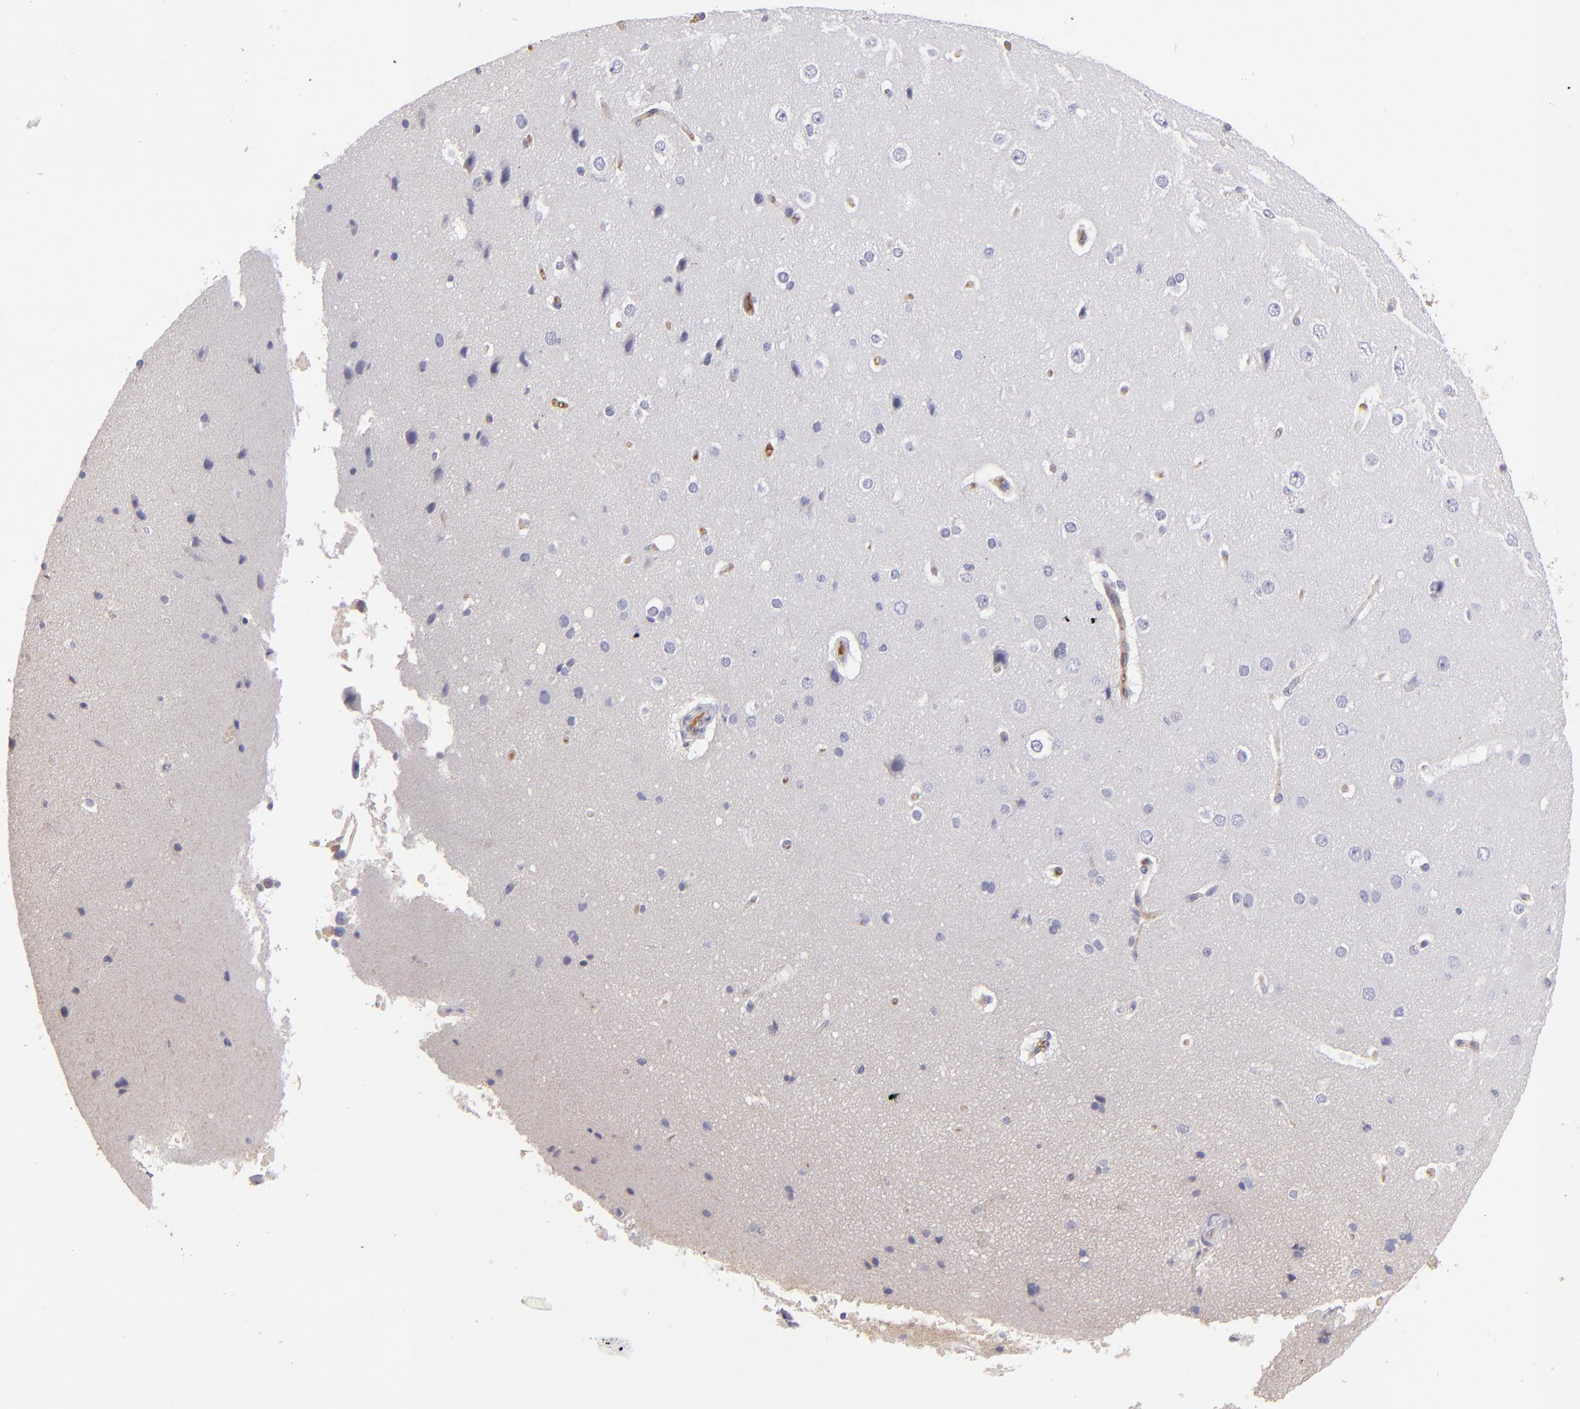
{"staining": {"intensity": "strong", "quantity": ">75%", "location": "cytoplasmic/membranous"}, "tissue": "cerebral cortex", "cell_type": "Endothelial cells", "image_type": "normal", "snomed": [{"axis": "morphology", "description": "Normal tissue, NOS"}, {"axis": "topography", "description": "Cerebral cortex"}], "caption": "Cerebral cortex stained with IHC displays strong cytoplasmic/membranous expression in about >75% of endothelial cells. (DAB (3,3'-diaminobenzidine) IHC with brightfield microscopy, high magnification).", "gene": "ABCC4", "patient": {"sex": "female", "age": 45}}